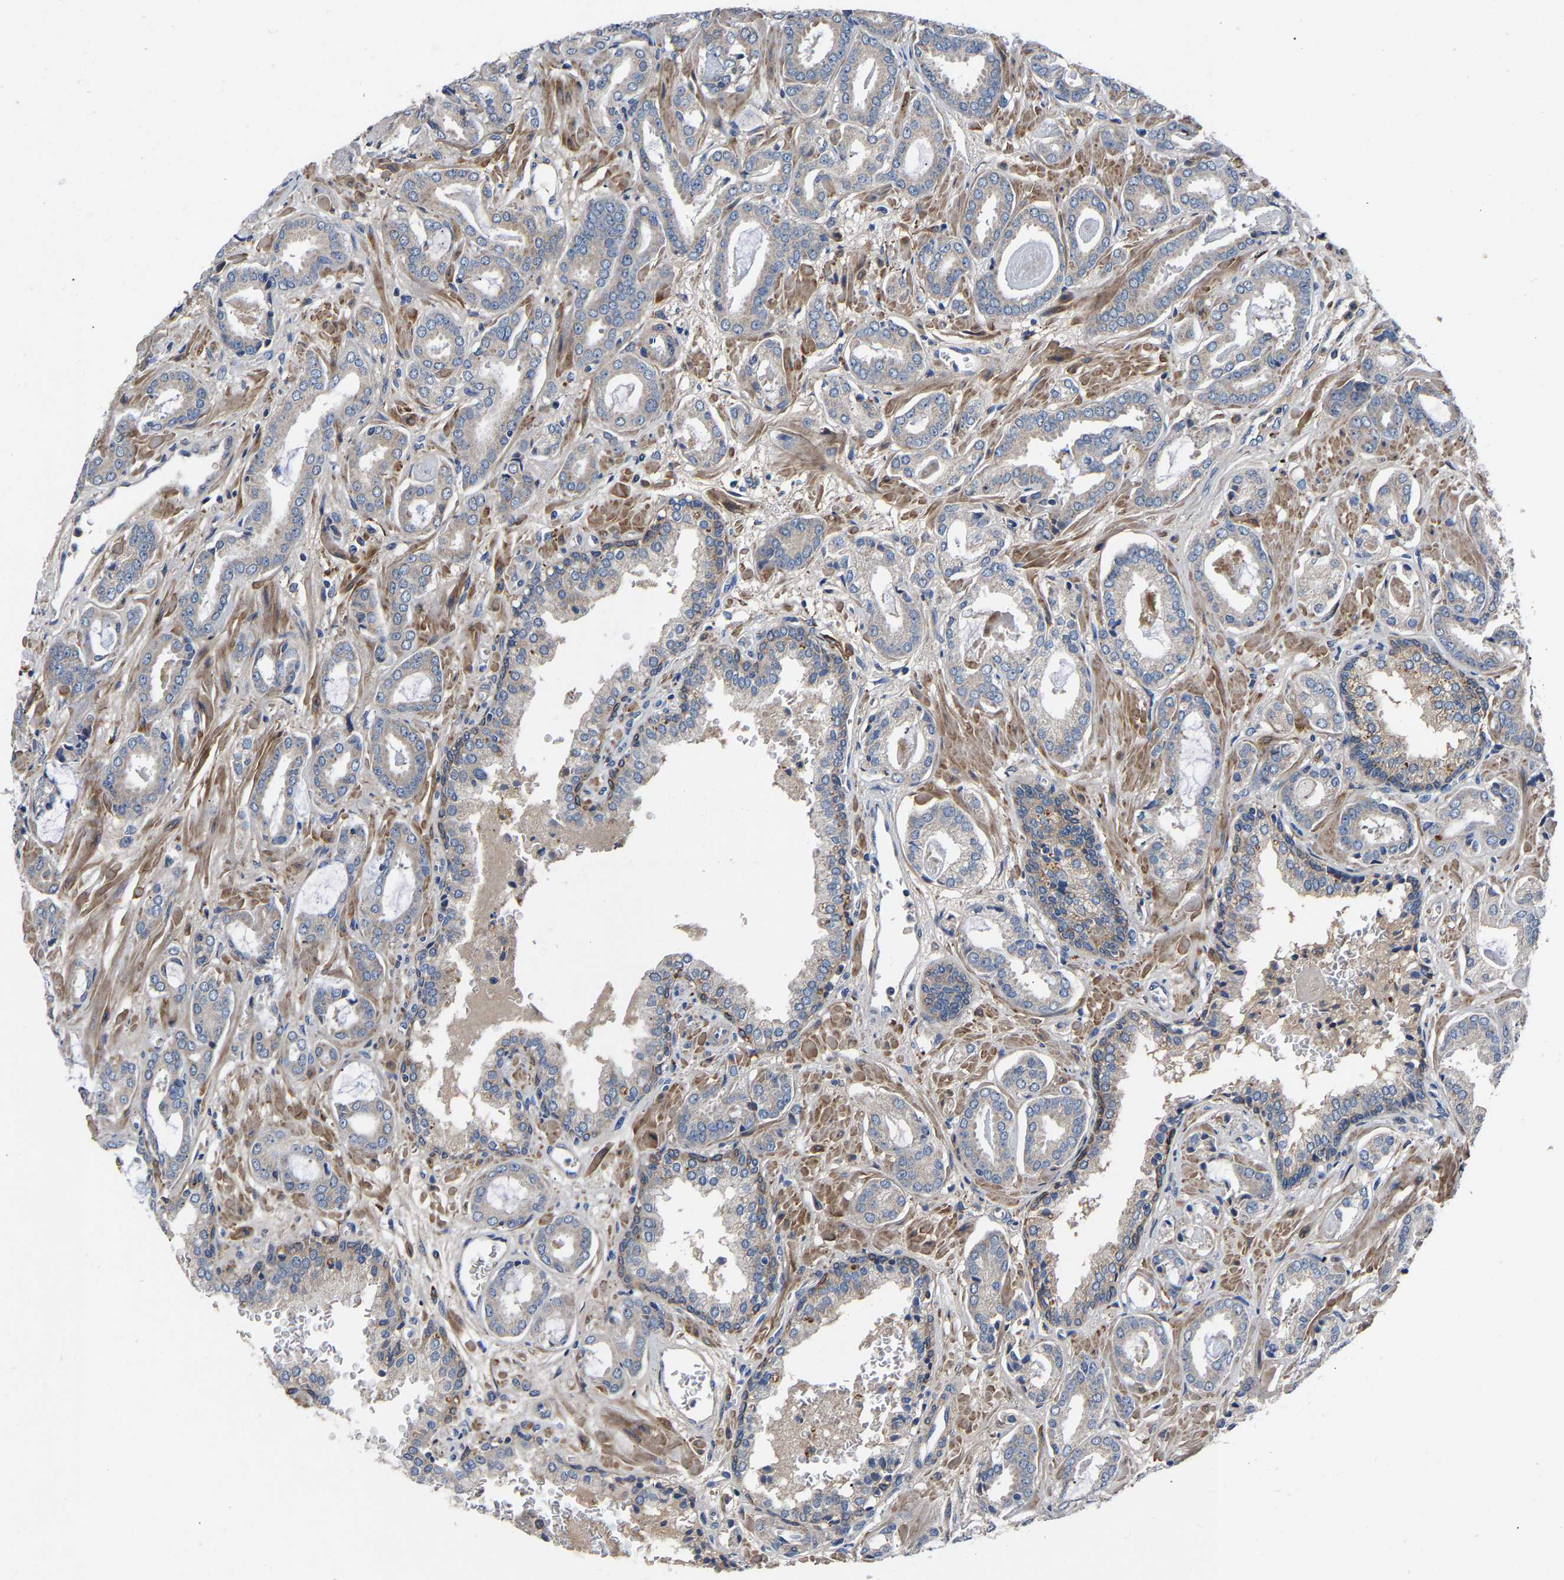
{"staining": {"intensity": "negative", "quantity": "none", "location": "none"}, "tissue": "prostate cancer", "cell_type": "Tumor cells", "image_type": "cancer", "snomed": [{"axis": "morphology", "description": "Adenocarcinoma, Low grade"}, {"axis": "topography", "description": "Prostate"}], "caption": "A high-resolution micrograph shows IHC staining of adenocarcinoma (low-grade) (prostate), which exhibits no significant expression in tumor cells. (Brightfield microscopy of DAB (3,3'-diaminobenzidine) immunohistochemistry (IHC) at high magnification).", "gene": "CCDC171", "patient": {"sex": "male", "age": 53}}